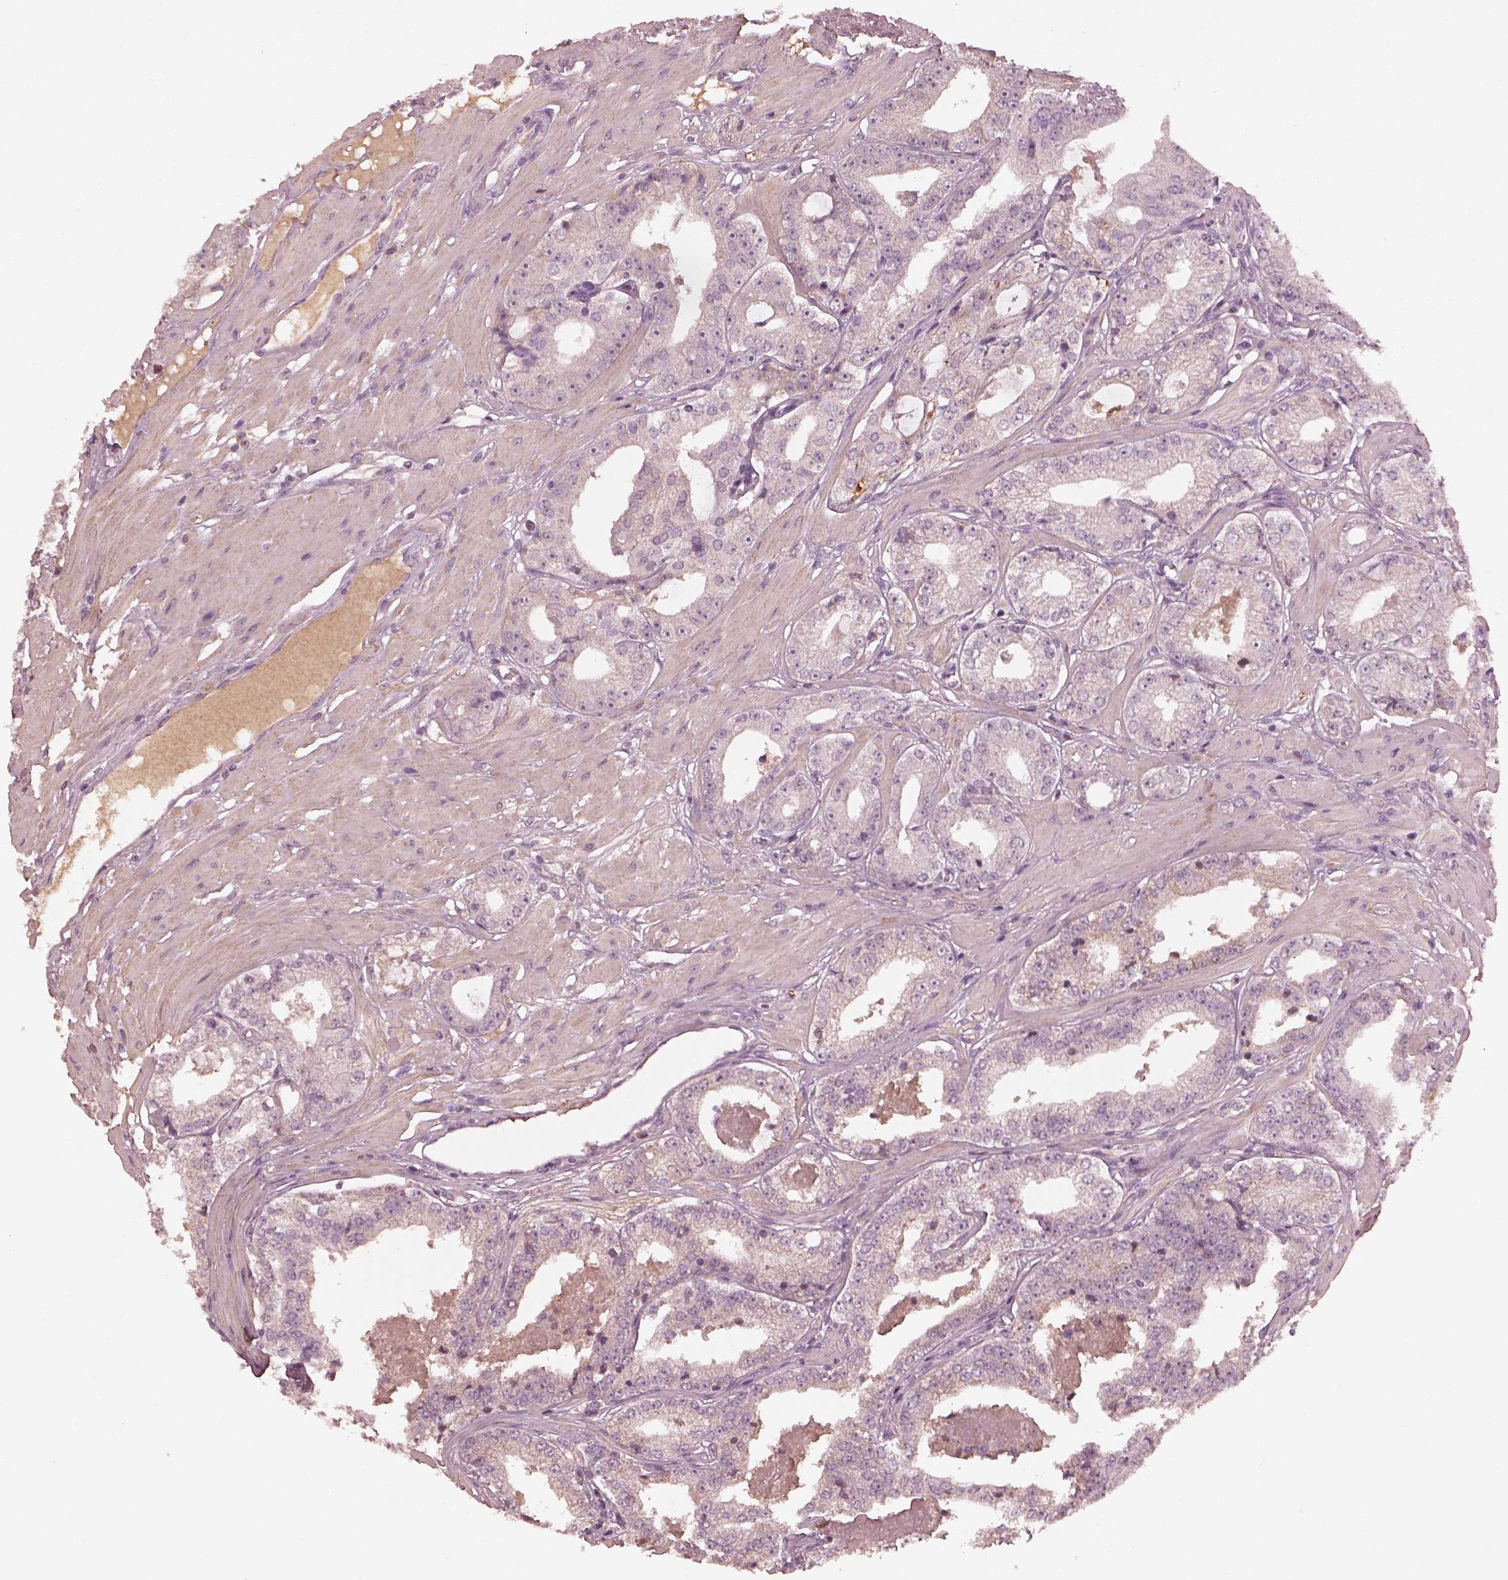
{"staining": {"intensity": "negative", "quantity": "none", "location": "none"}, "tissue": "prostate cancer", "cell_type": "Tumor cells", "image_type": "cancer", "snomed": [{"axis": "morphology", "description": "Adenocarcinoma, Low grade"}, {"axis": "topography", "description": "Prostate"}], "caption": "Immunohistochemical staining of prostate cancer (adenocarcinoma (low-grade)) demonstrates no significant staining in tumor cells.", "gene": "FRRS1L", "patient": {"sex": "male", "age": 60}}